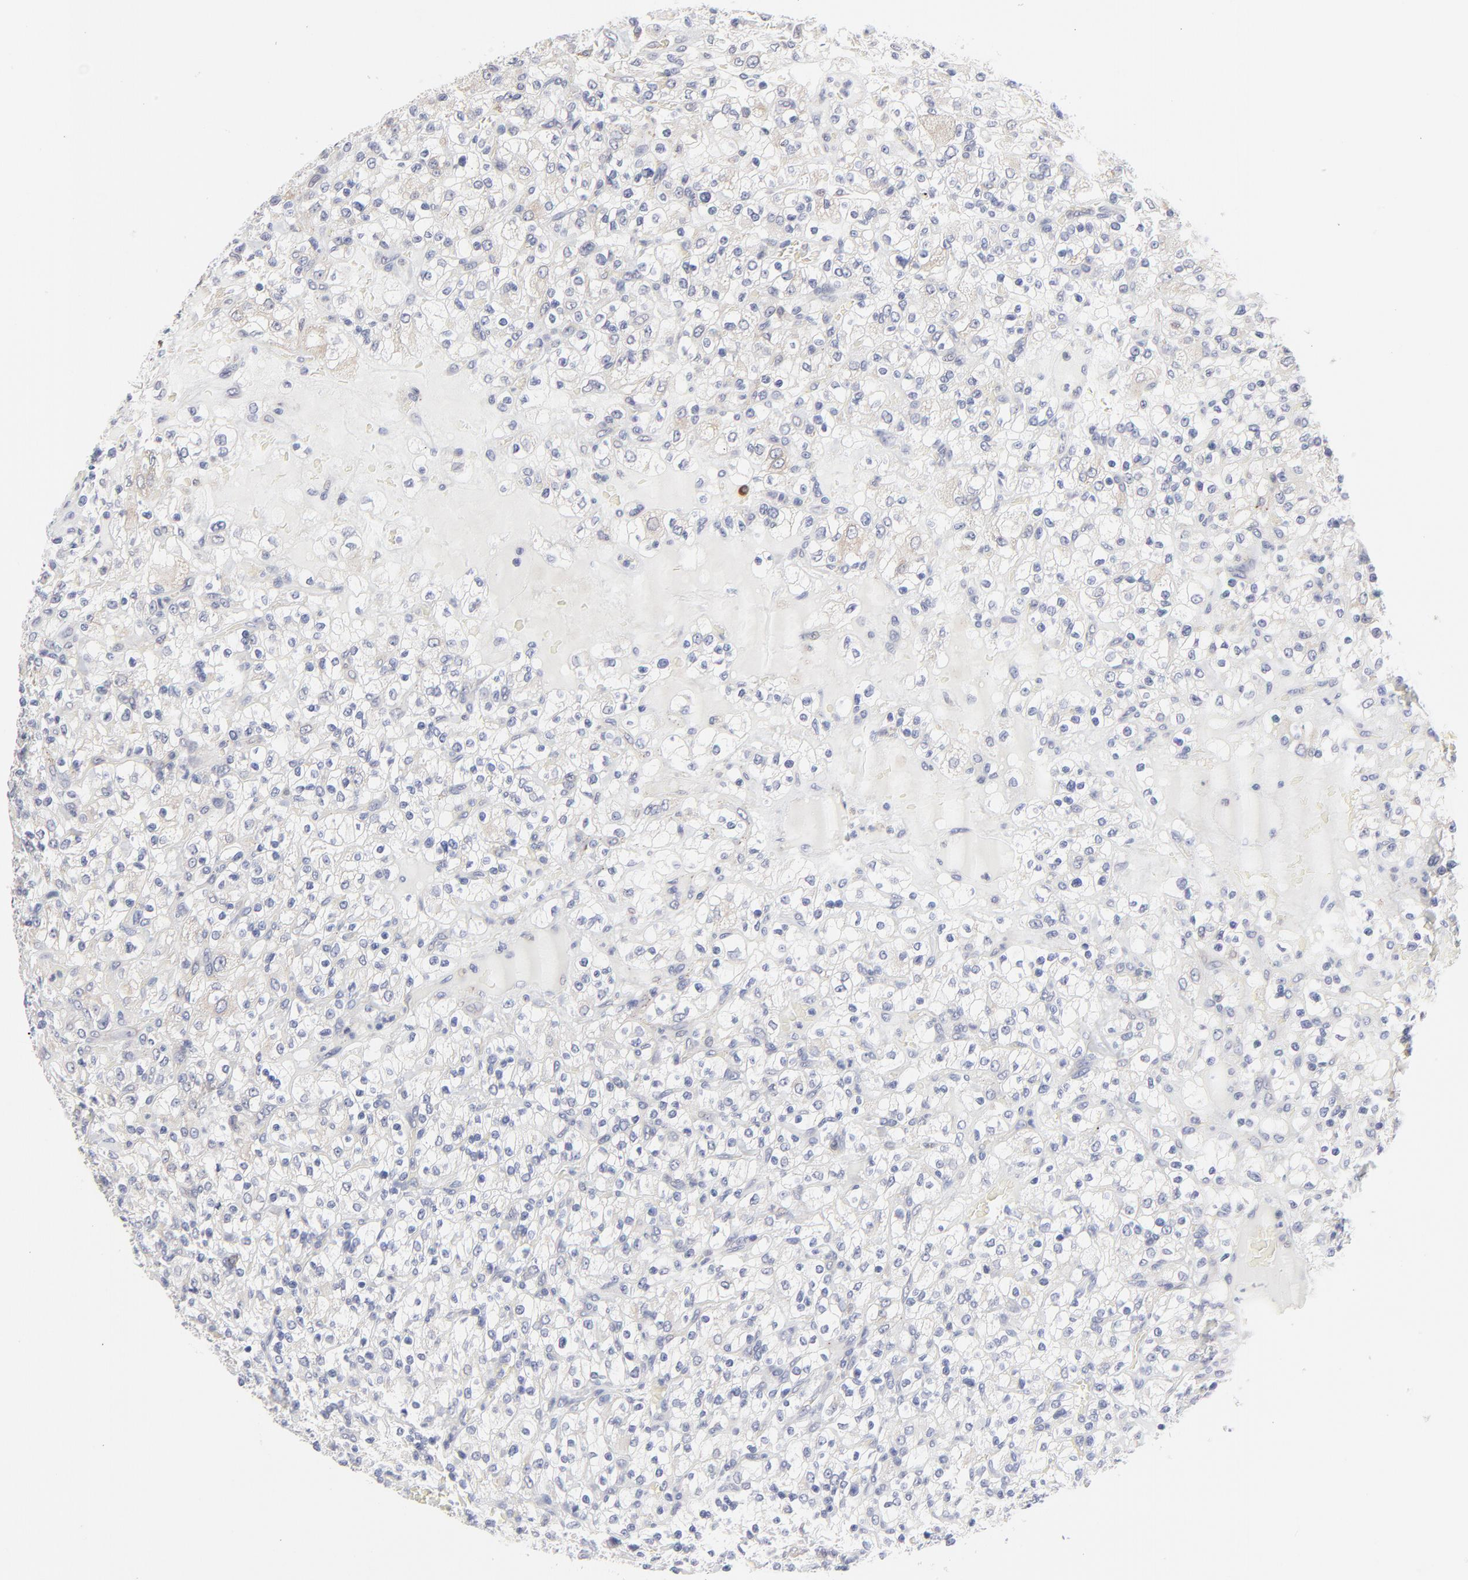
{"staining": {"intensity": "negative", "quantity": "none", "location": "none"}, "tissue": "renal cancer", "cell_type": "Tumor cells", "image_type": "cancer", "snomed": [{"axis": "morphology", "description": "Normal tissue, NOS"}, {"axis": "morphology", "description": "Adenocarcinoma, NOS"}, {"axis": "topography", "description": "Kidney"}], "caption": "Immunohistochemistry (IHC) micrograph of neoplastic tissue: human renal cancer (adenocarcinoma) stained with DAB shows no significant protein expression in tumor cells.", "gene": "TRIM22", "patient": {"sex": "female", "age": 72}}